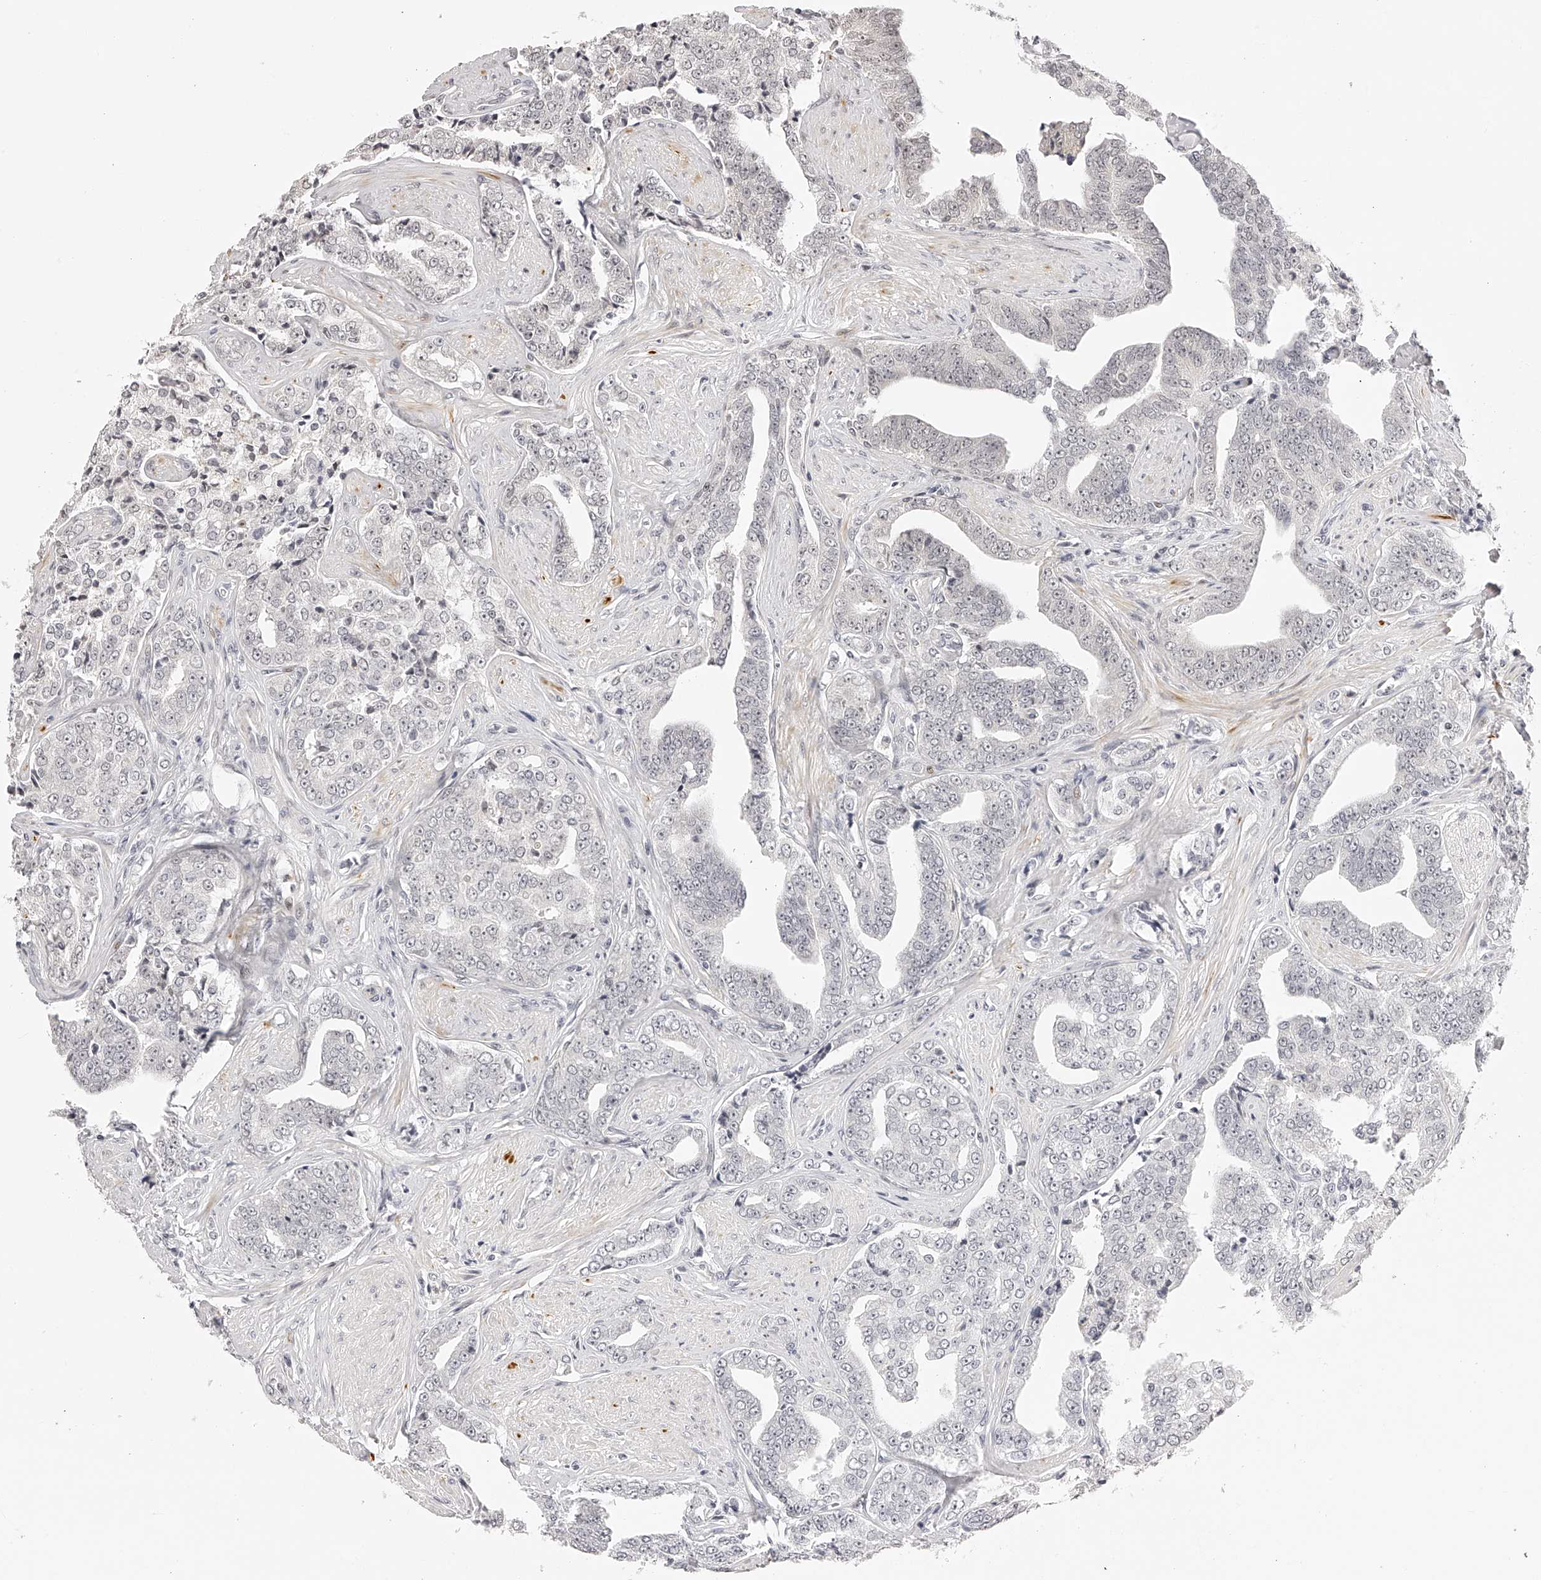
{"staining": {"intensity": "negative", "quantity": "none", "location": "none"}, "tissue": "prostate cancer", "cell_type": "Tumor cells", "image_type": "cancer", "snomed": [{"axis": "morphology", "description": "Adenocarcinoma, High grade"}, {"axis": "topography", "description": "Prostate"}], "caption": "Tumor cells show no significant staining in prostate cancer (adenocarcinoma (high-grade)). (Immunohistochemistry, brightfield microscopy, high magnification).", "gene": "PLEKHG1", "patient": {"sex": "male", "age": 71}}